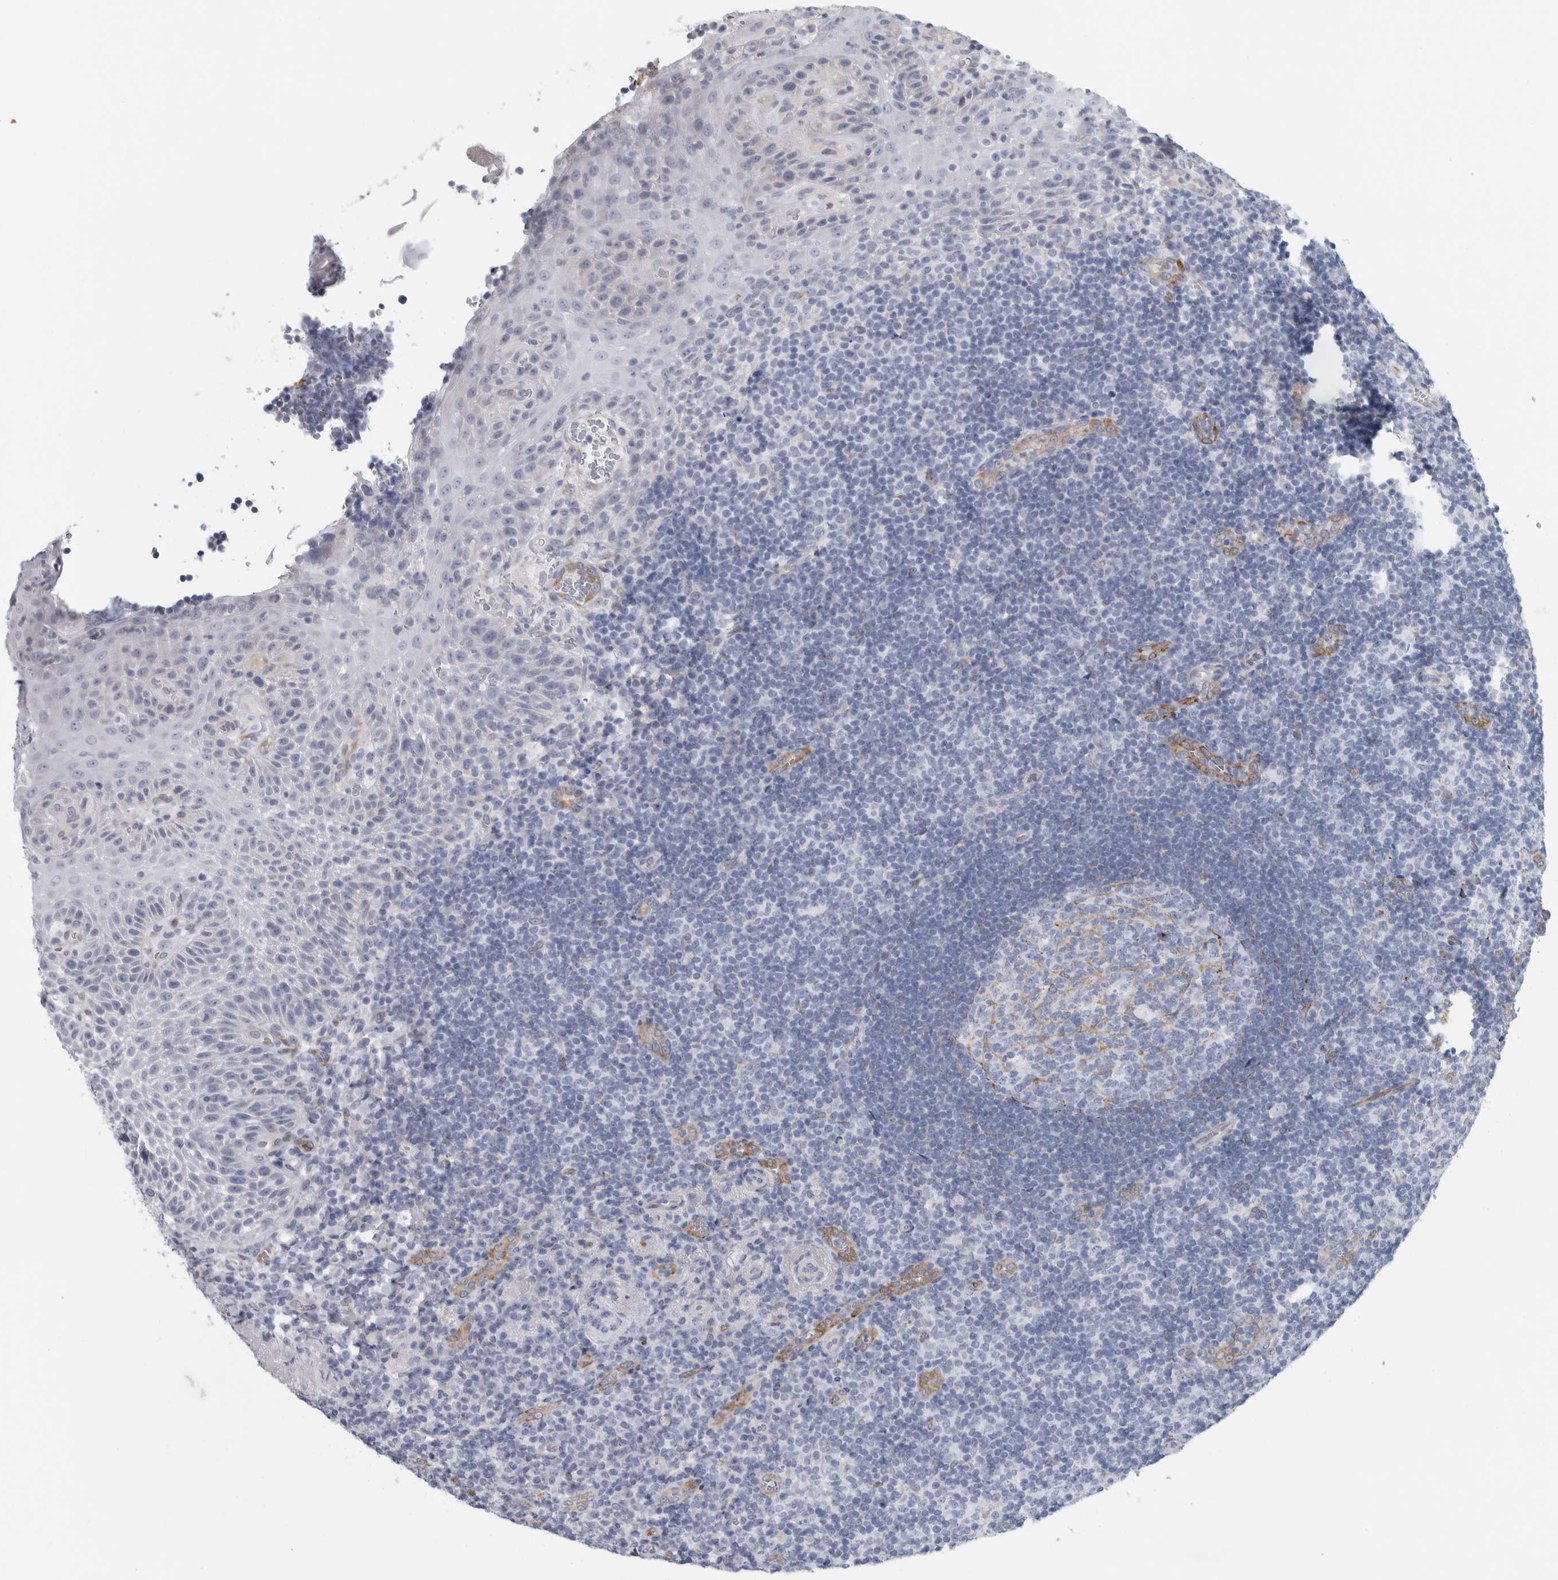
{"staining": {"intensity": "negative", "quantity": "none", "location": "none"}, "tissue": "tonsil", "cell_type": "Germinal center cells", "image_type": "normal", "snomed": [{"axis": "morphology", "description": "Normal tissue, NOS"}, {"axis": "topography", "description": "Tonsil"}], "caption": "A high-resolution histopathology image shows immunohistochemistry staining of normal tonsil, which shows no significant positivity in germinal center cells. Nuclei are stained in blue.", "gene": "B3GNT3", "patient": {"sex": "male", "age": 37}}